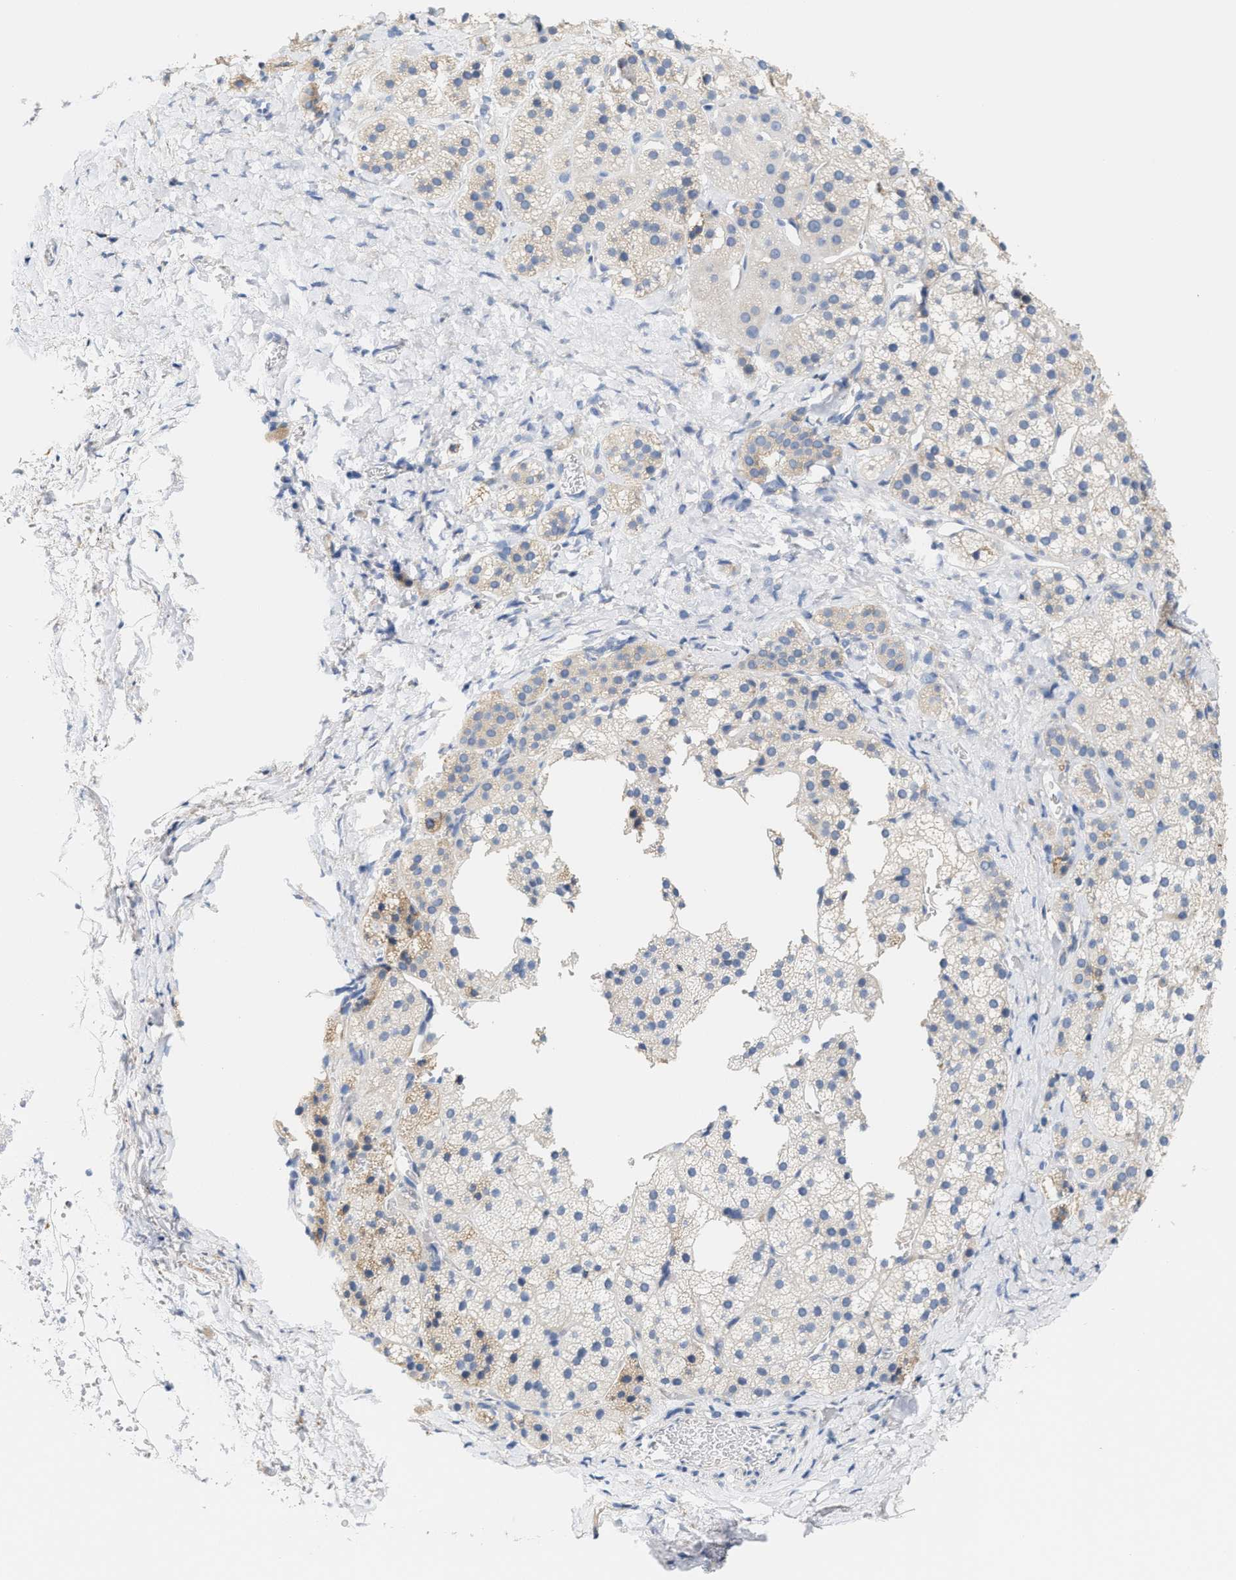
{"staining": {"intensity": "negative", "quantity": "none", "location": "none"}, "tissue": "adrenal gland", "cell_type": "Glandular cells", "image_type": "normal", "snomed": [{"axis": "morphology", "description": "Normal tissue, NOS"}, {"axis": "topography", "description": "Adrenal gland"}], "caption": "This is a image of immunohistochemistry (IHC) staining of unremarkable adrenal gland, which shows no expression in glandular cells. (Brightfield microscopy of DAB IHC at high magnification).", "gene": "RYR2", "patient": {"sex": "female", "age": 44}}